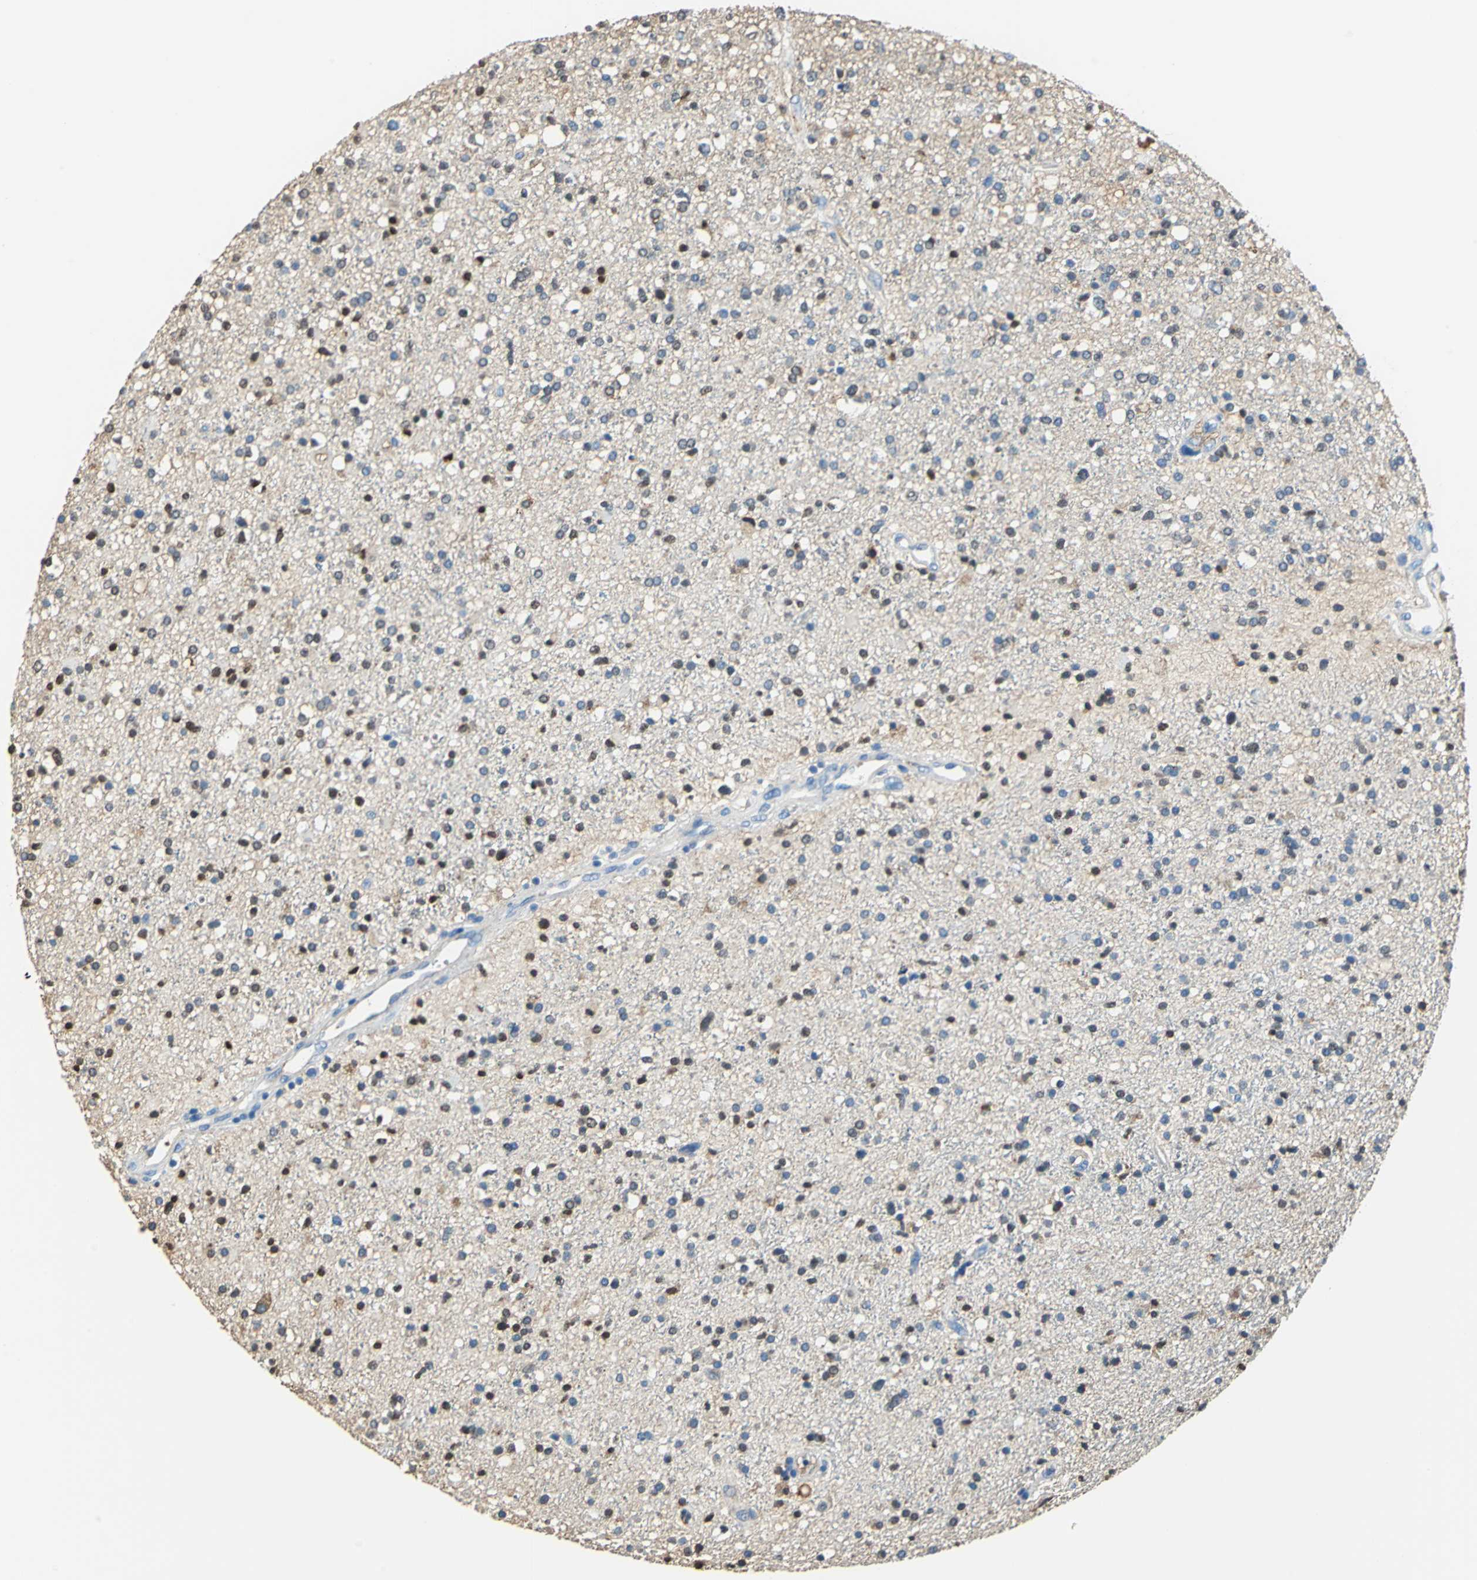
{"staining": {"intensity": "moderate", "quantity": "25%-75%", "location": "nuclear"}, "tissue": "glioma", "cell_type": "Tumor cells", "image_type": "cancer", "snomed": [{"axis": "morphology", "description": "Glioma, malignant, High grade"}, {"axis": "topography", "description": "Brain"}], "caption": "Protein staining of malignant glioma (high-grade) tissue demonstrates moderate nuclear staining in approximately 25%-75% of tumor cells.", "gene": "ALB", "patient": {"sex": "male", "age": 33}}